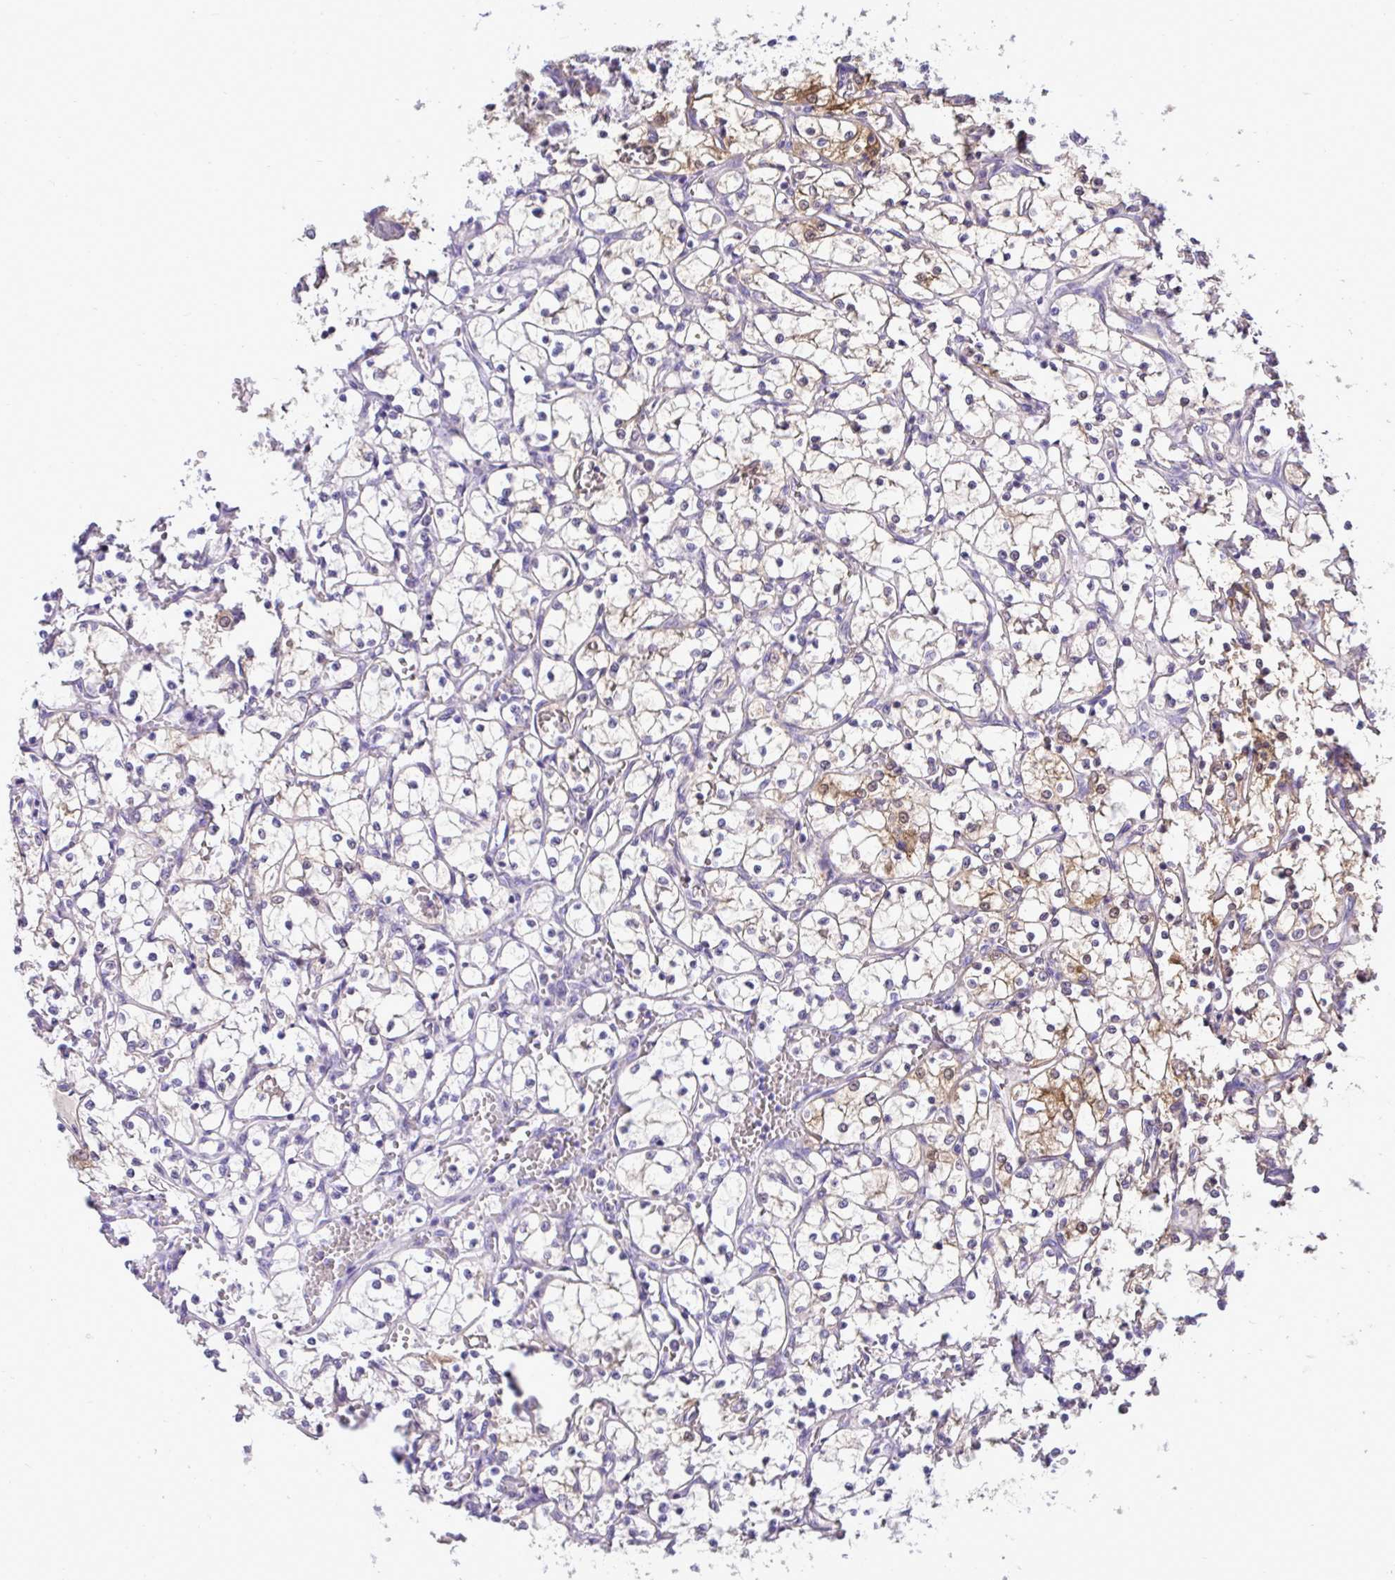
{"staining": {"intensity": "moderate", "quantity": "25%-75%", "location": "cytoplasmic/membranous"}, "tissue": "renal cancer", "cell_type": "Tumor cells", "image_type": "cancer", "snomed": [{"axis": "morphology", "description": "Adenocarcinoma, NOS"}, {"axis": "topography", "description": "Kidney"}], "caption": "High-magnification brightfield microscopy of renal cancer (adenocarcinoma) stained with DAB (brown) and counterstained with hematoxylin (blue). tumor cells exhibit moderate cytoplasmic/membranous positivity is identified in about25%-75% of cells.", "gene": "ST8SIA2", "patient": {"sex": "female", "age": 69}}